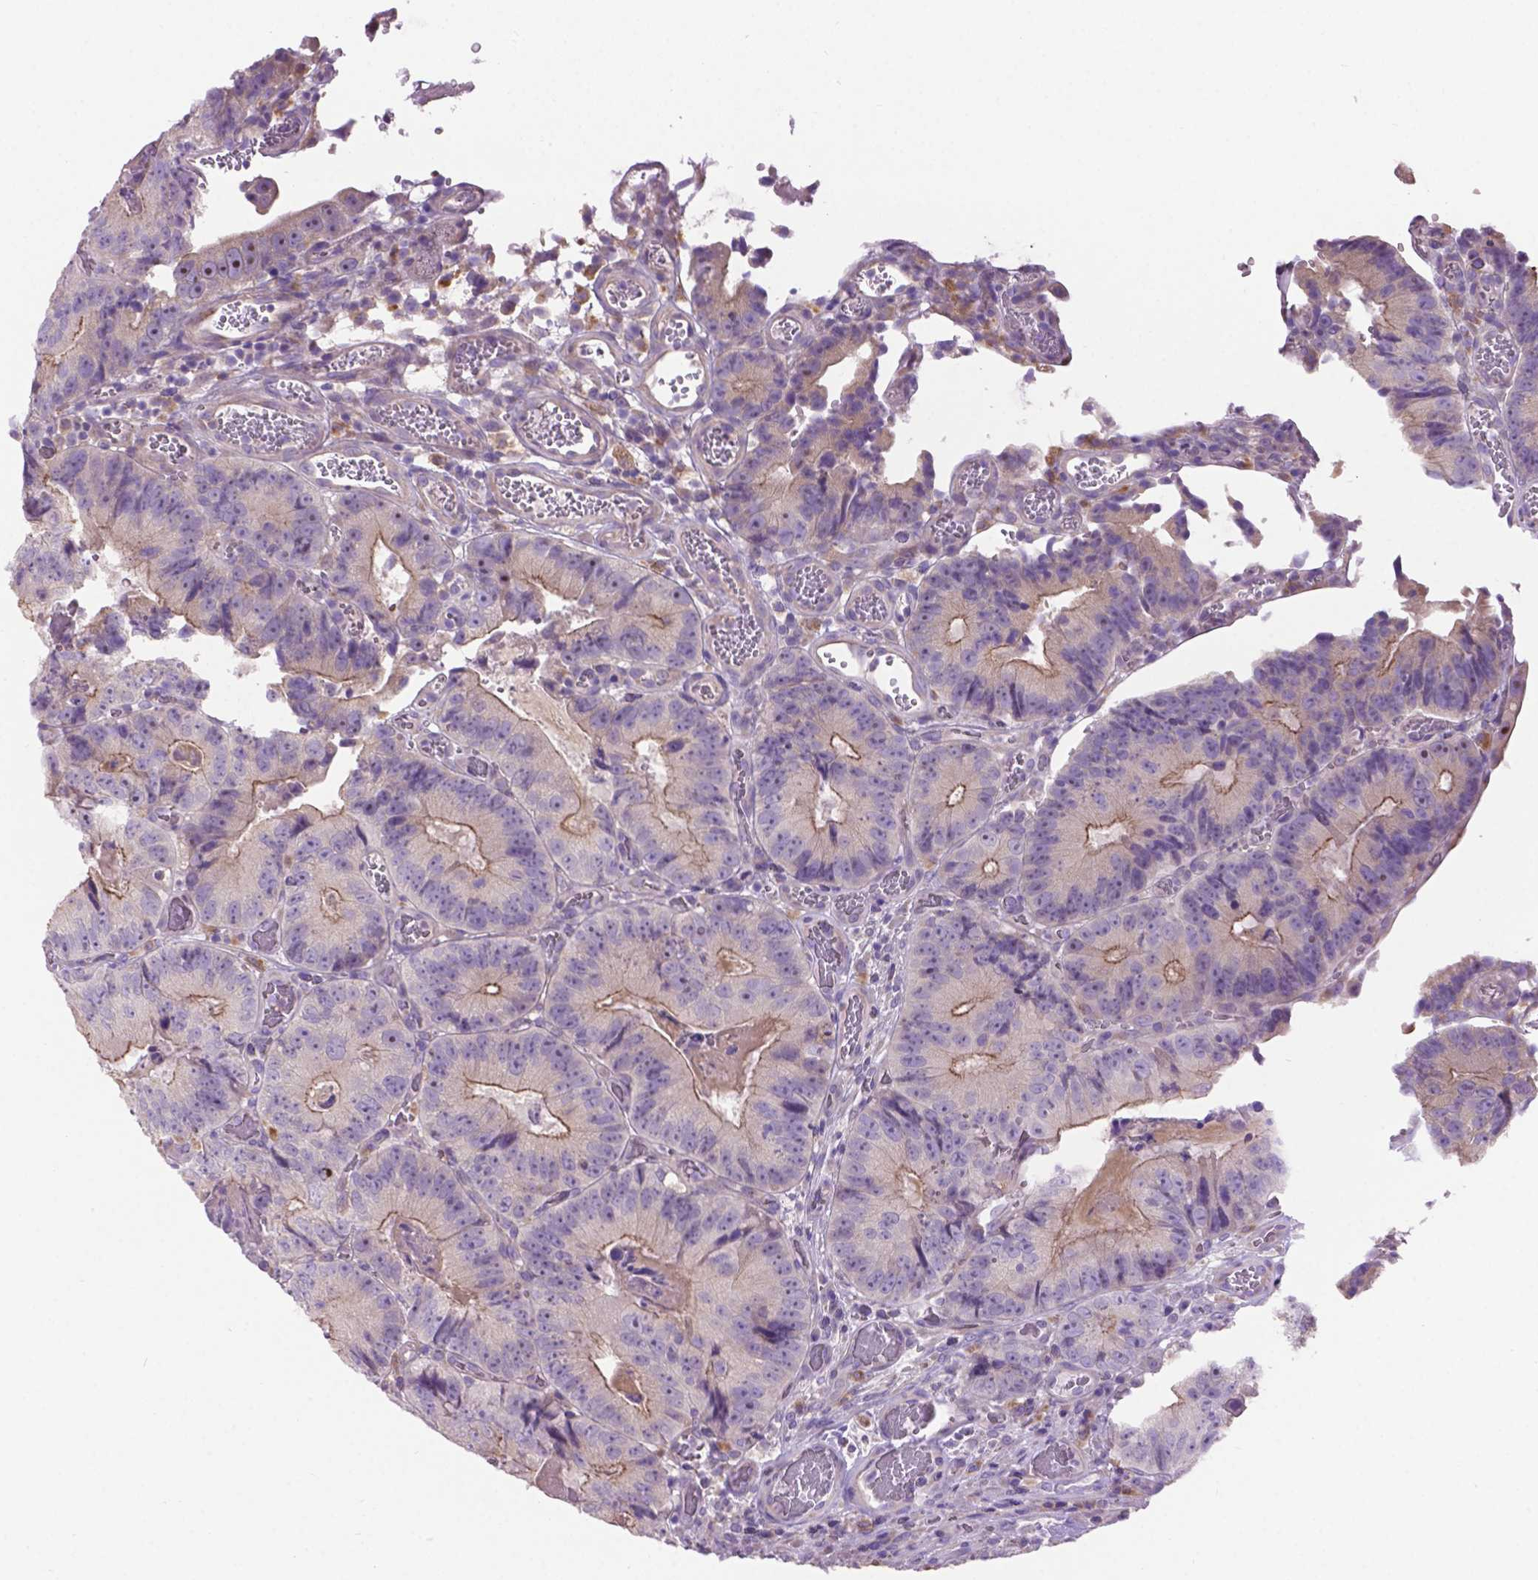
{"staining": {"intensity": "moderate", "quantity": "<25%", "location": "cytoplasmic/membranous"}, "tissue": "colorectal cancer", "cell_type": "Tumor cells", "image_type": "cancer", "snomed": [{"axis": "morphology", "description": "Adenocarcinoma, NOS"}, {"axis": "topography", "description": "Colon"}], "caption": "Moderate cytoplasmic/membranous protein staining is seen in approximately <25% of tumor cells in colorectal adenocarcinoma. The staining was performed using DAB, with brown indicating positive protein expression. Nuclei are stained blue with hematoxylin.", "gene": "CDH7", "patient": {"sex": "female", "age": 86}}